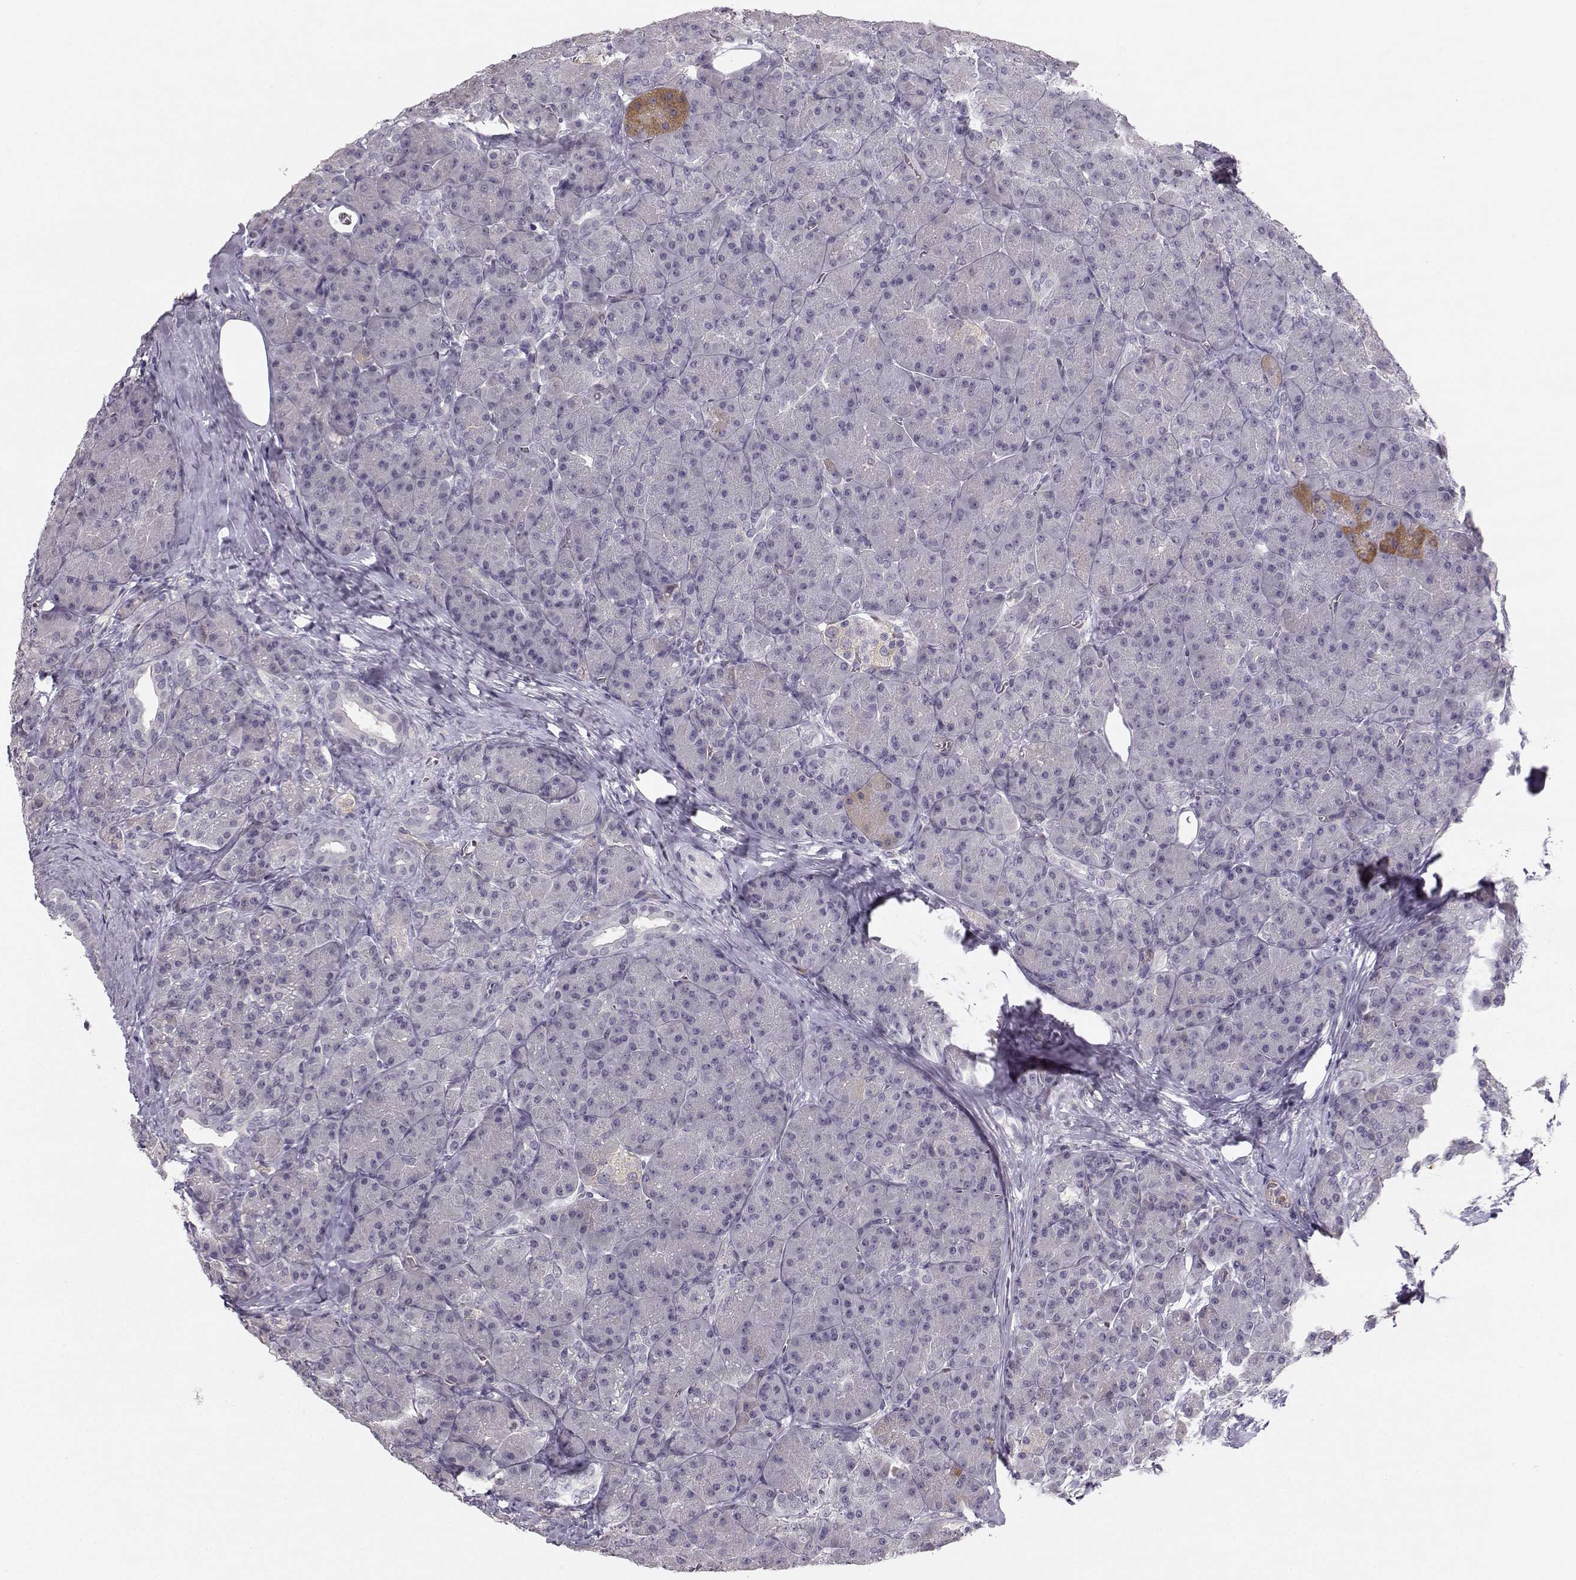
{"staining": {"intensity": "negative", "quantity": "none", "location": "none"}, "tissue": "pancreas", "cell_type": "Exocrine glandular cells", "image_type": "normal", "snomed": [{"axis": "morphology", "description": "Normal tissue, NOS"}, {"axis": "topography", "description": "Pancreas"}], "caption": "IHC of normal pancreas shows no positivity in exocrine glandular cells.", "gene": "OPRD1", "patient": {"sex": "male", "age": 57}}